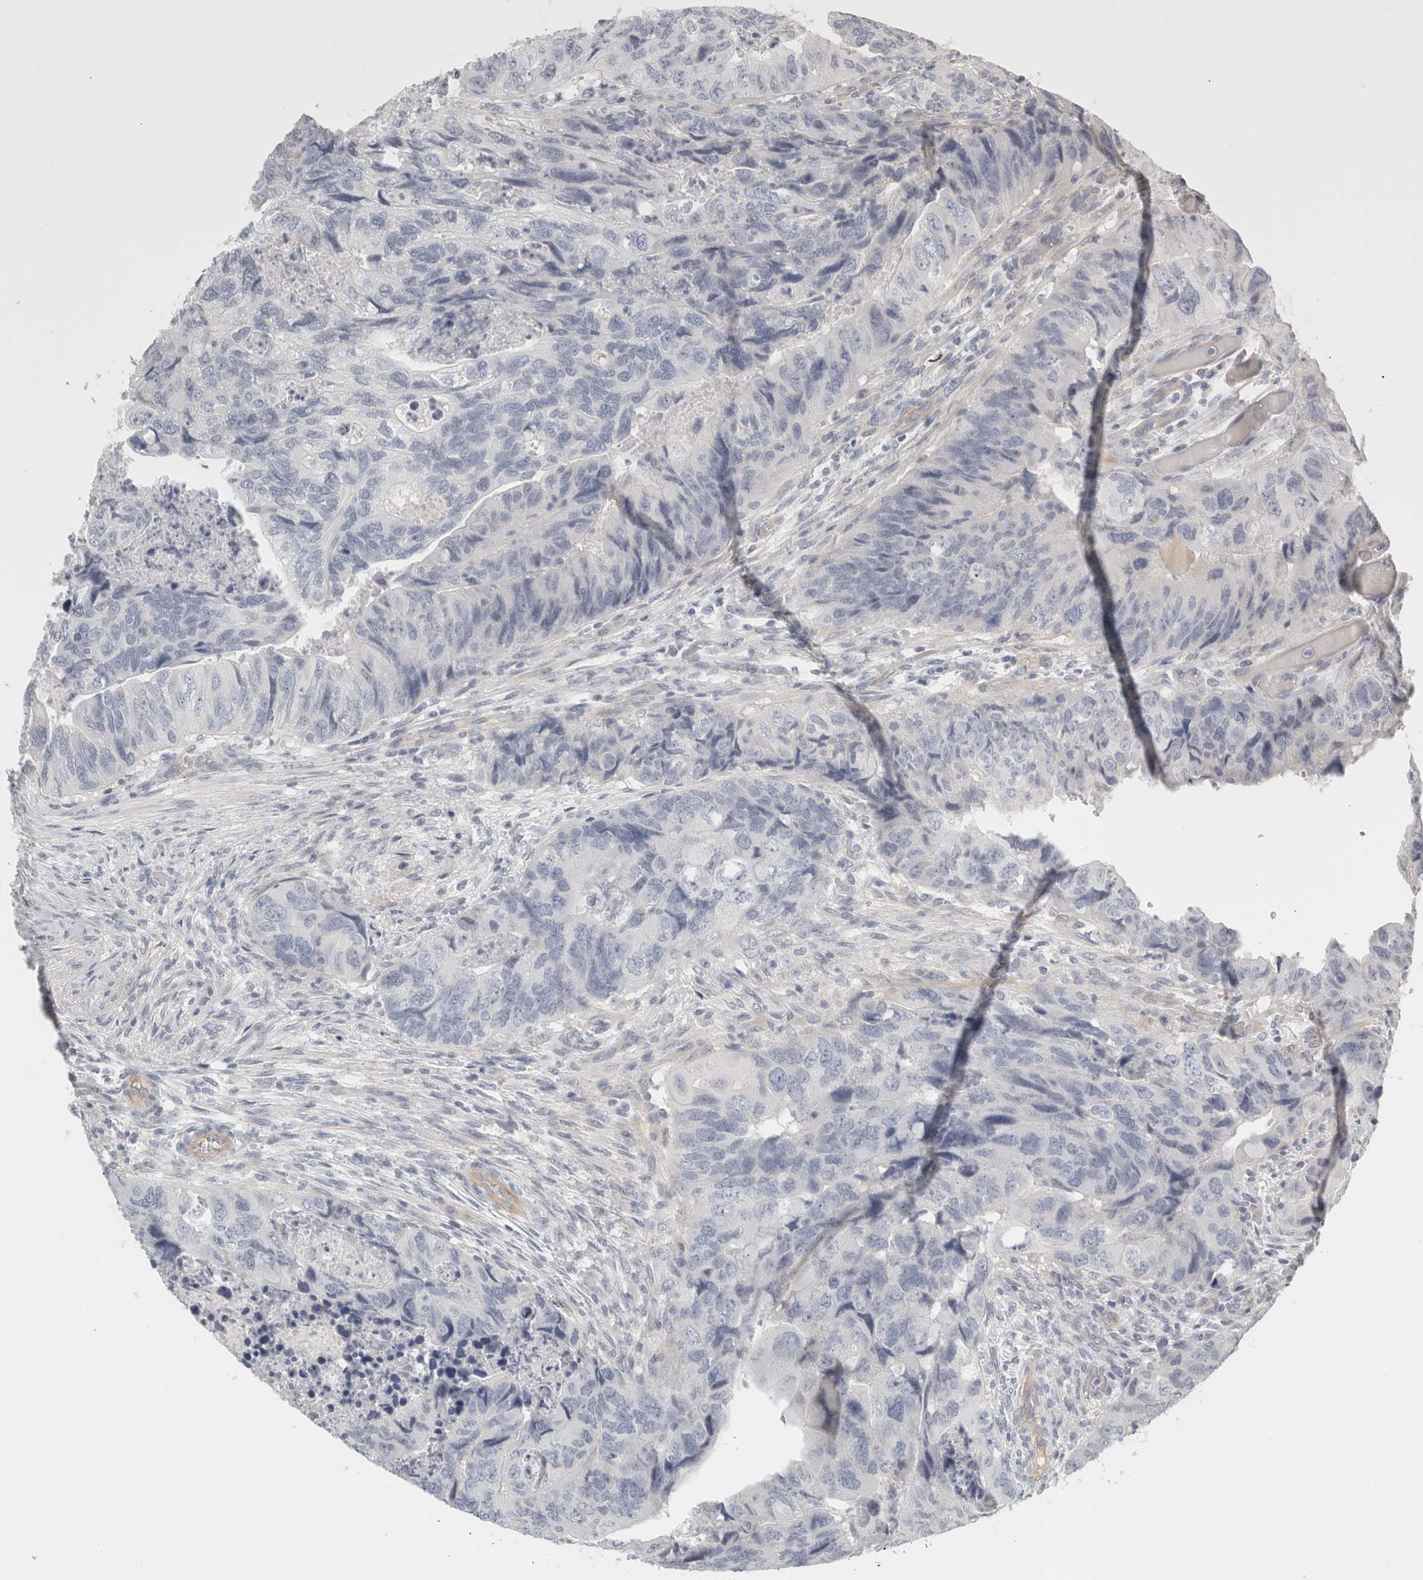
{"staining": {"intensity": "negative", "quantity": "none", "location": "none"}, "tissue": "colorectal cancer", "cell_type": "Tumor cells", "image_type": "cancer", "snomed": [{"axis": "morphology", "description": "Adenocarcinoma, NOS"}, {"axis": "topography", "description": "Rectum"}], "caption": "Tumor cells show no significant staining in colorectal cancer (adenocarcinoma).", "gene": "FBLIM1", "patient": {"sex": "male", "age": 63}}